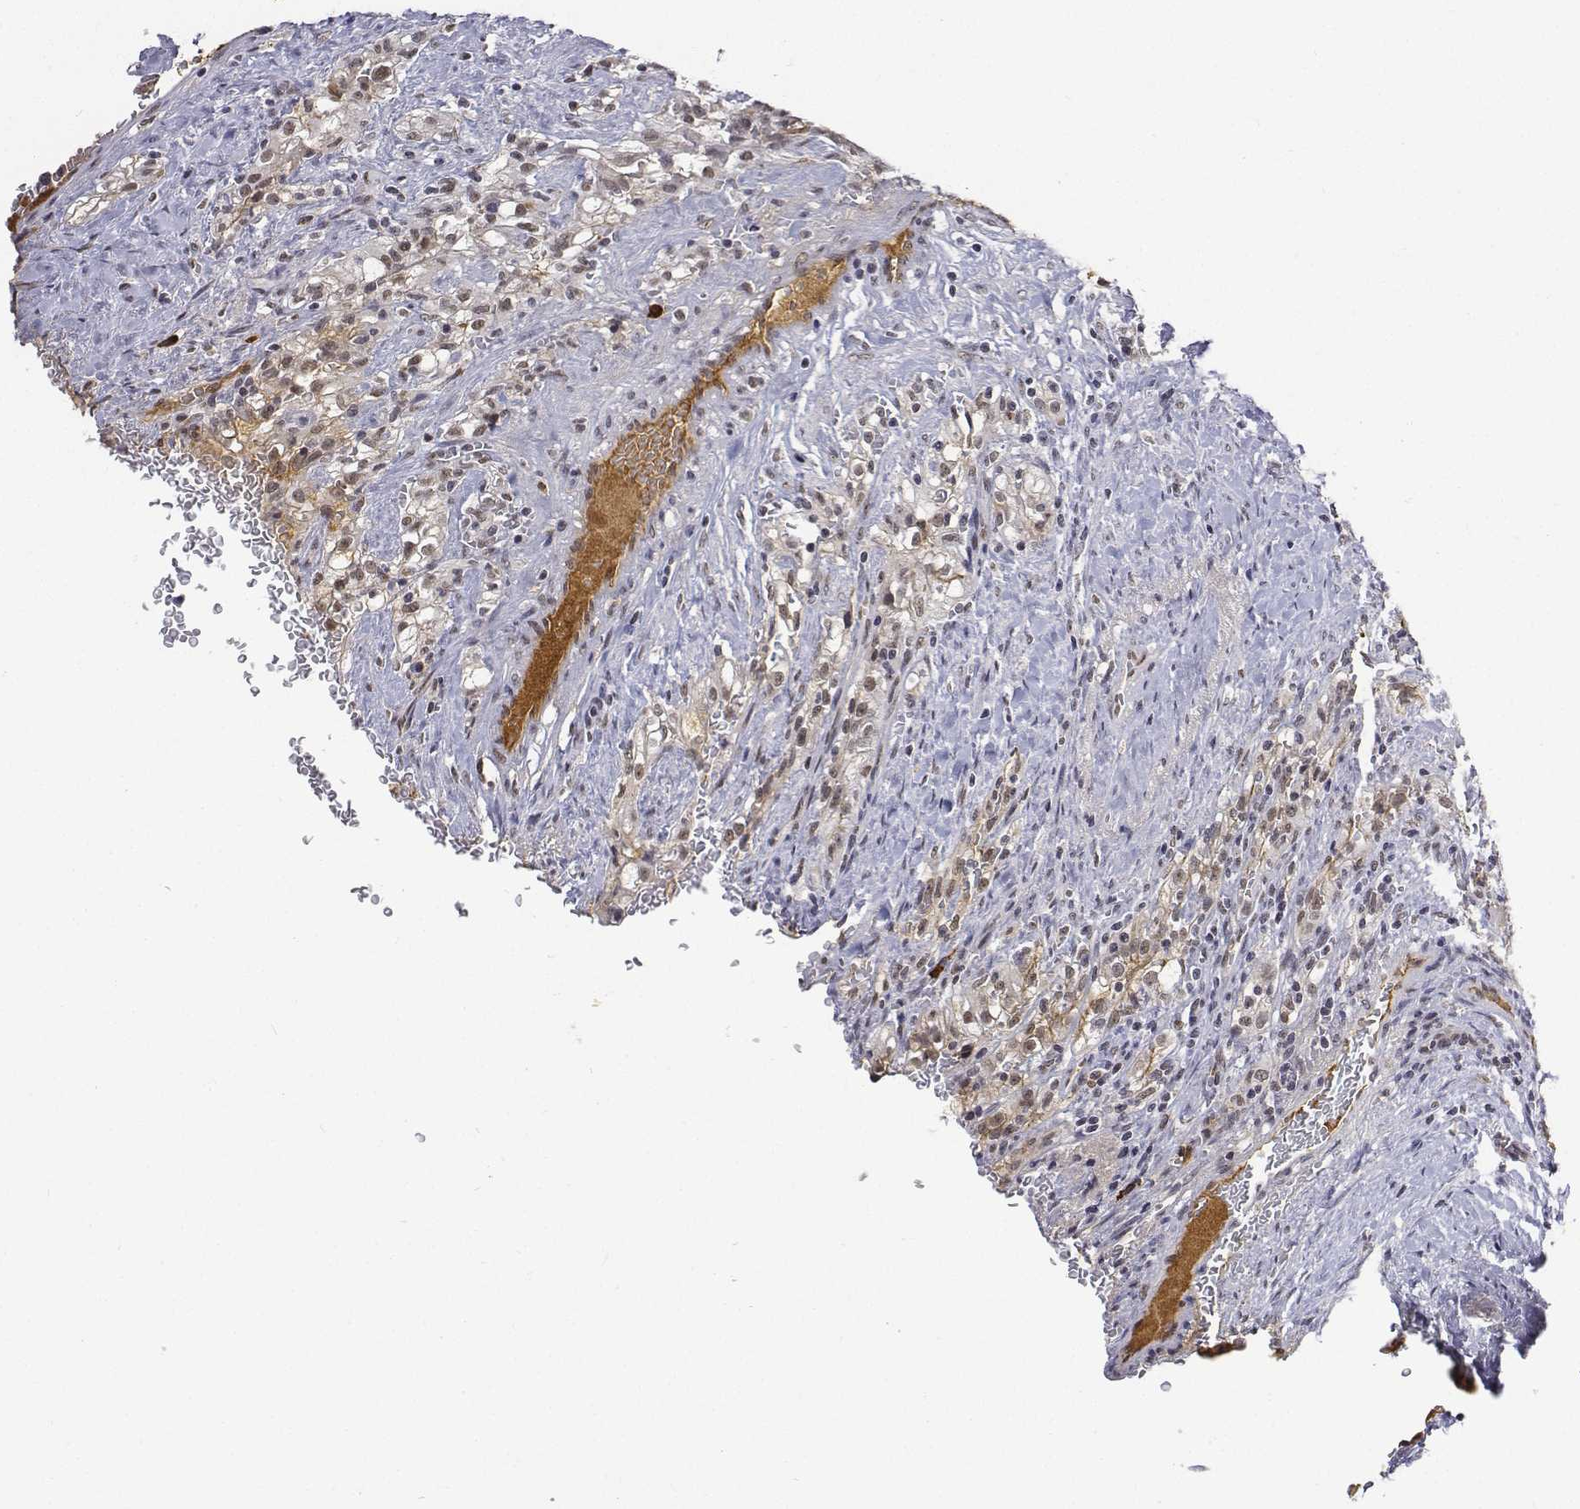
{"staining": {"intensity": "weak", "quantity": ">75%", "location": "nuclear"}, "tissue": "renal cancer", "cell_type": "Tumor cells", "image_type": "cancer", "snomed": [{"axis": "morphology", "description": "Adenocarcinoma, NOS"}, {"axis": "topography", "description": "Kidney"}], "caption": "Protein positivity by immunohistochemistry demonstrates weak nuclear positivity in approximately >75% of tumor cells in renal cancer.", "gene": "ATRX", "patient": {"sex": "female", "age": 74}}